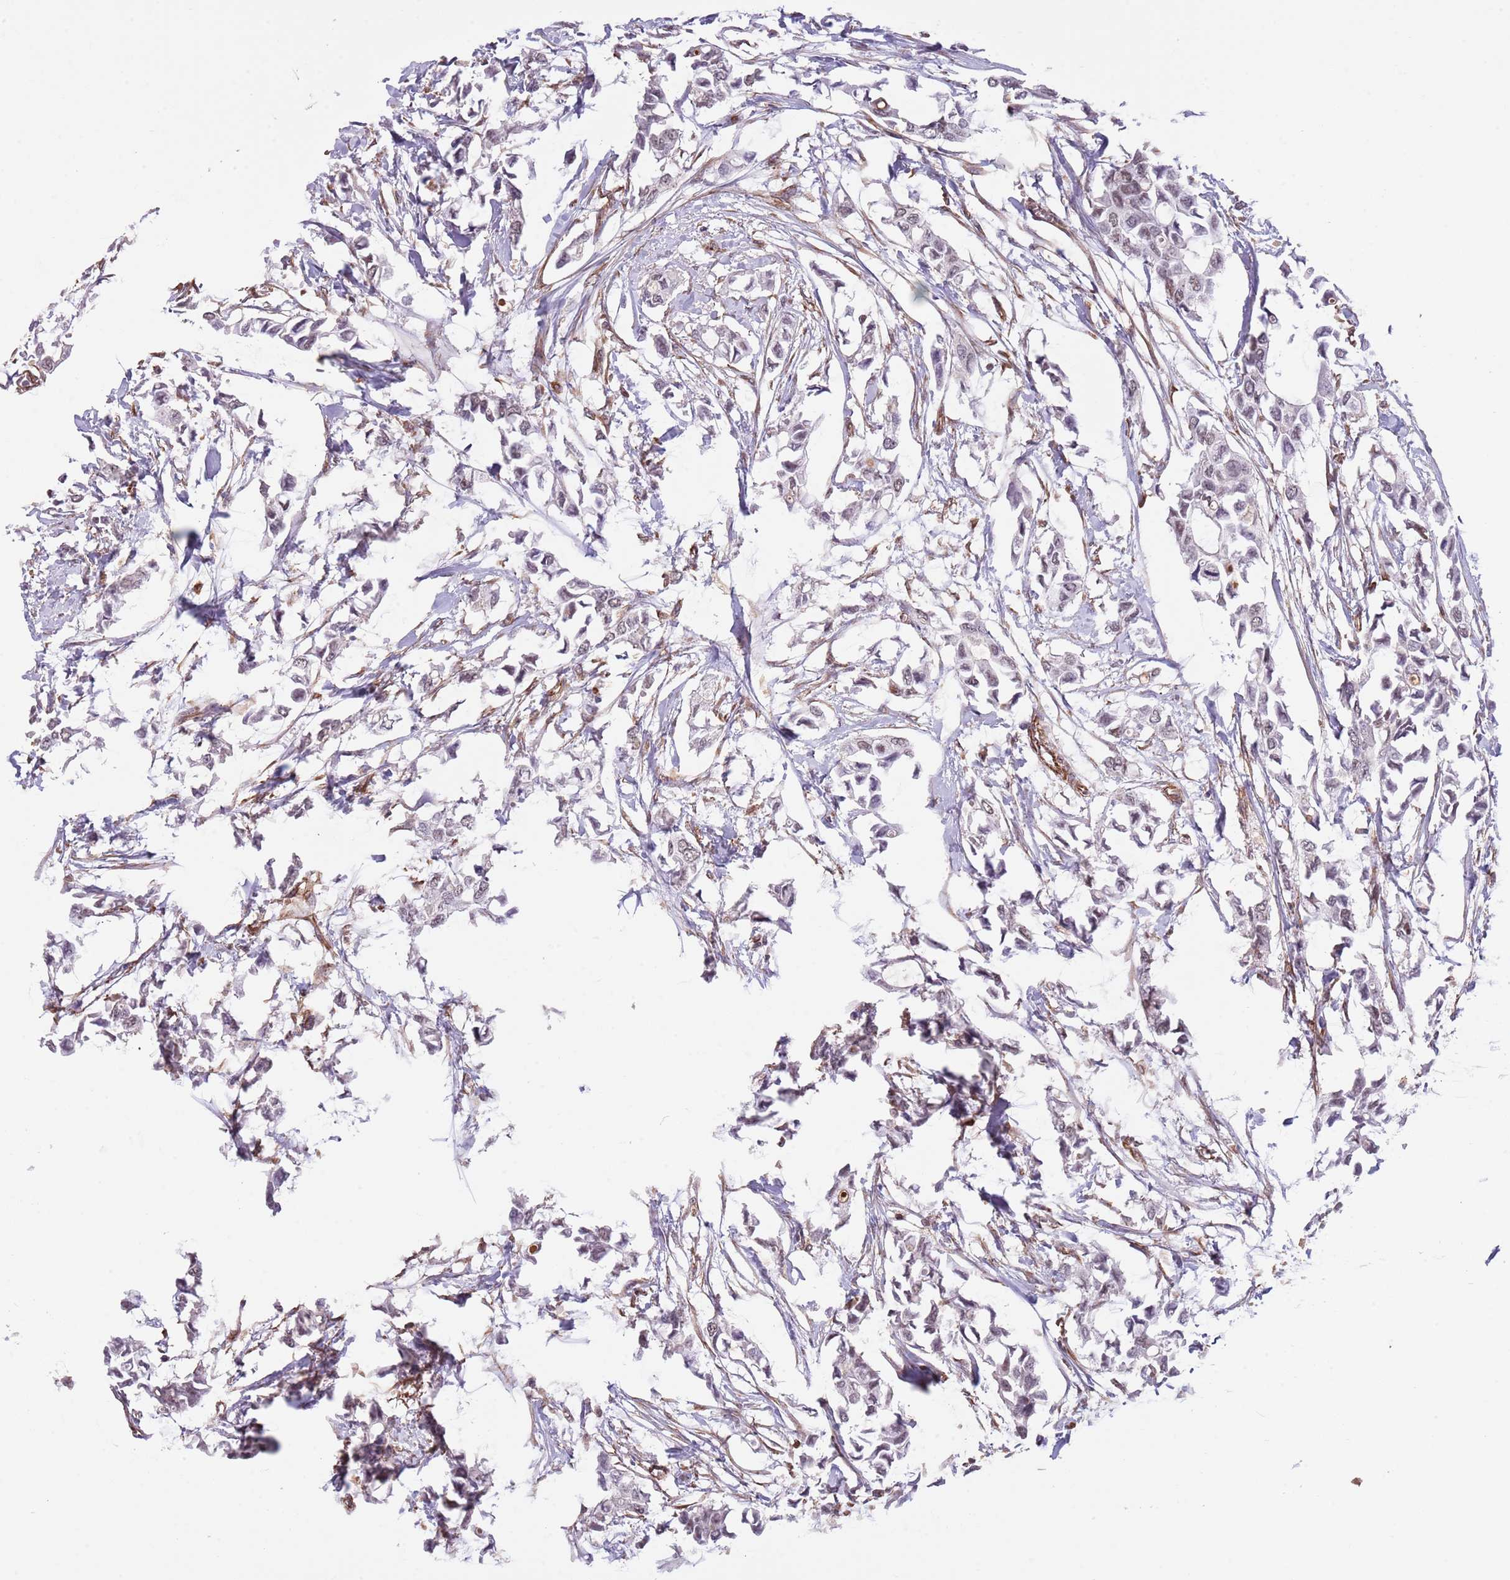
{"staining": {"intensity": "negative", "quantity": "none", "location": "none"}, "tissue": "breast cancer", "cell_type": "Tumor cells", "image_type": "cancer", "snomed": [{"axis": "morphology", "description": "Duct carcinoma"}, {"axis": "topography", "description": "Breast"}], "caption": "This photomicrograph is of breast cancer stained with IHC to label a protein in brown with the nuclei are counter-stained blue. There is no expression in tumor cells.", "gene": "CREBZF", "patient": {"sex": "female", "age": 41}}